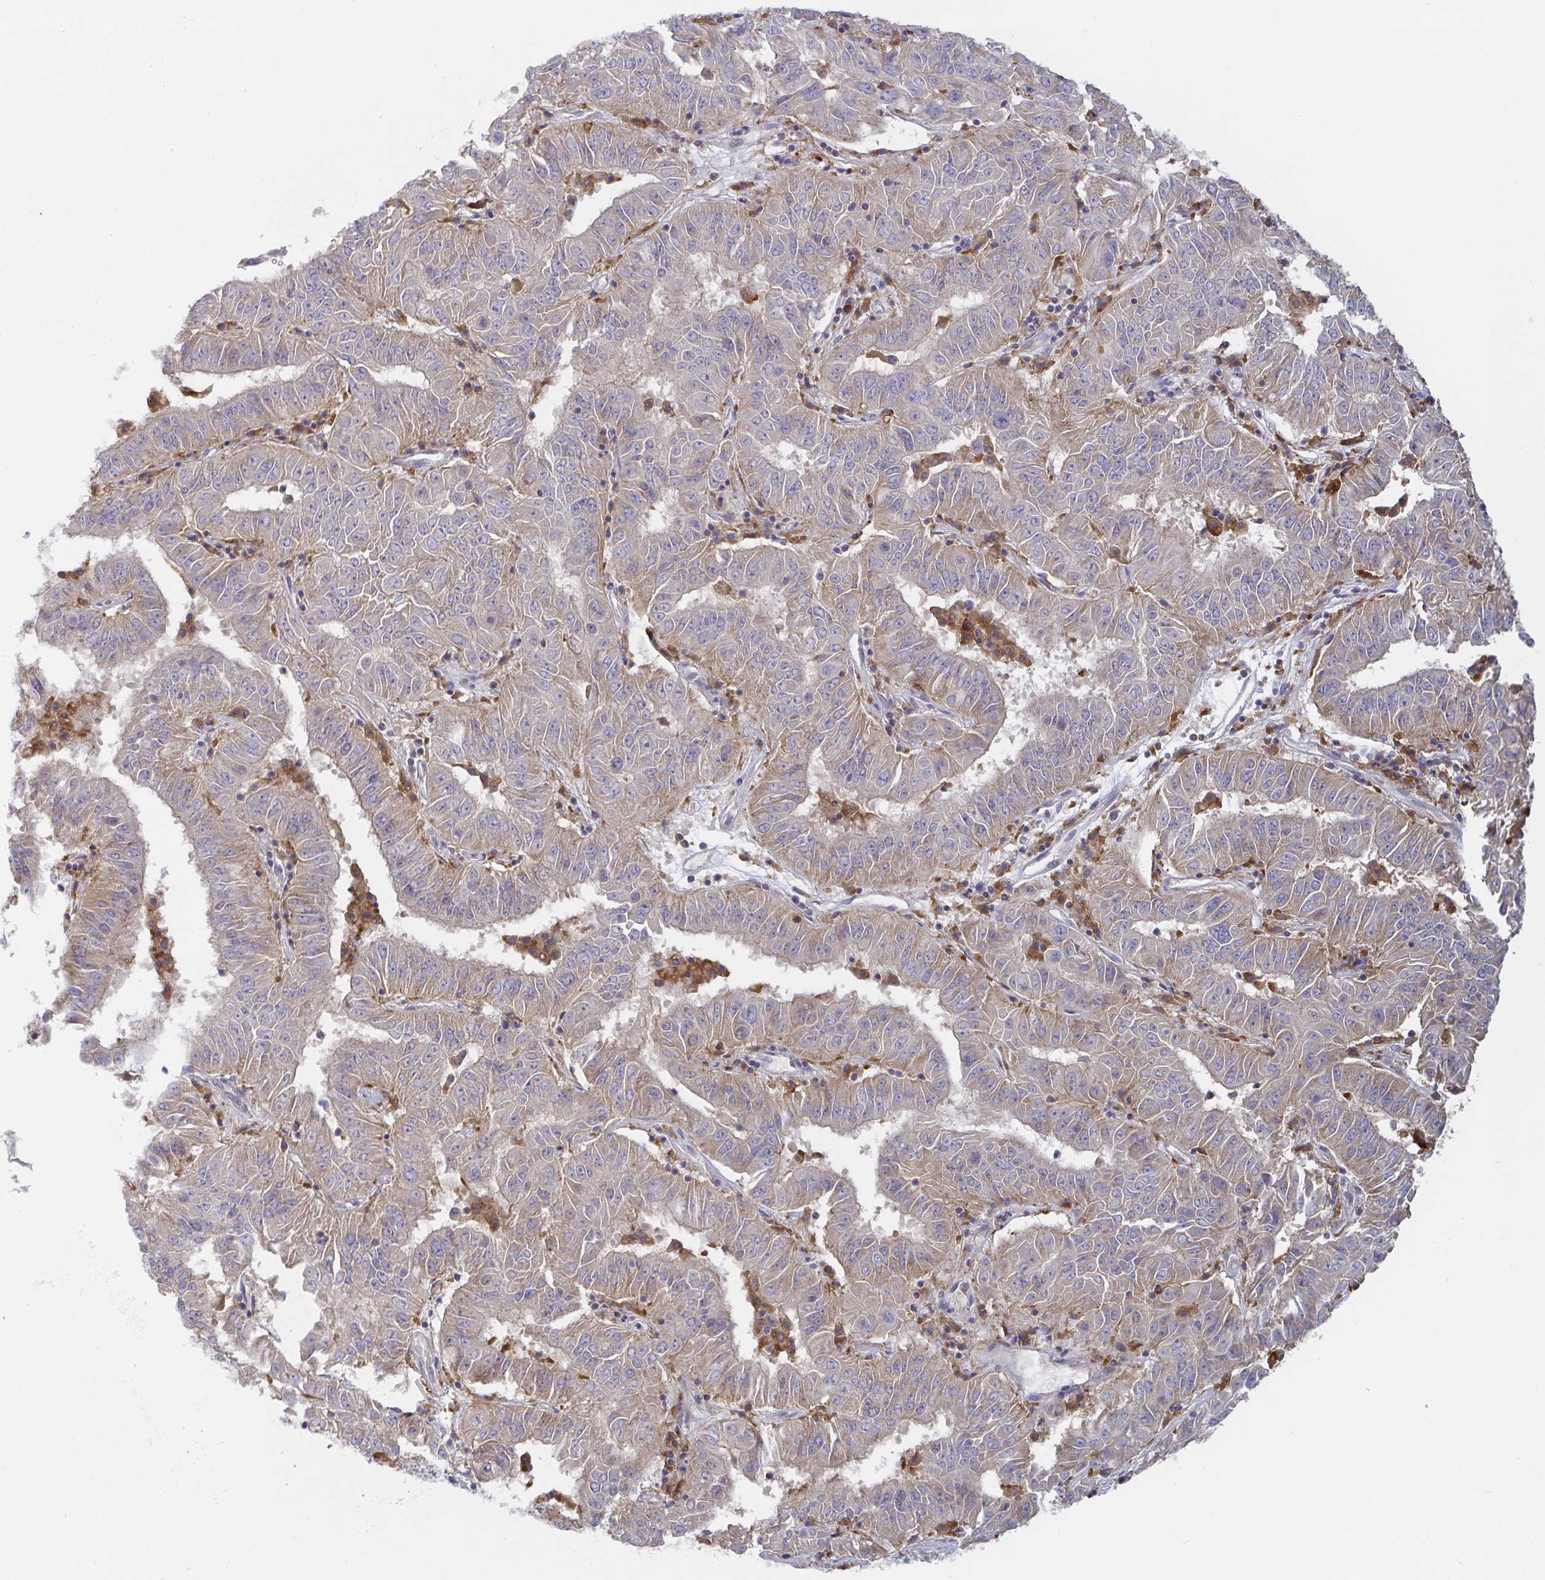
{"staining": {"intensity": "weak", "quantity": "<25%", "location": "cytoplasmic/membranous"}, "tissue": "pancreatic cancer", "cell_type": "Tumor cells", "image_type": "cancer", "snomed": [{"axis": "morphology", "description": "Adenocarcinoma, NOS"}, {"axis": "topography", "description": "Pancreas"}], "caption": "This is a histopathology image of immunohistochemistry staining of adenocarcinoma (pancreatic), which shows no expression in tumor cells. Brightfield microscopy of IHC stained with DAB (3,3'-diaminobenzidine) (brown) and hematoxylin (blue), captured at high magnification.", "gene": "CDH18", "patient": {"sex": "male", "age": 63}}